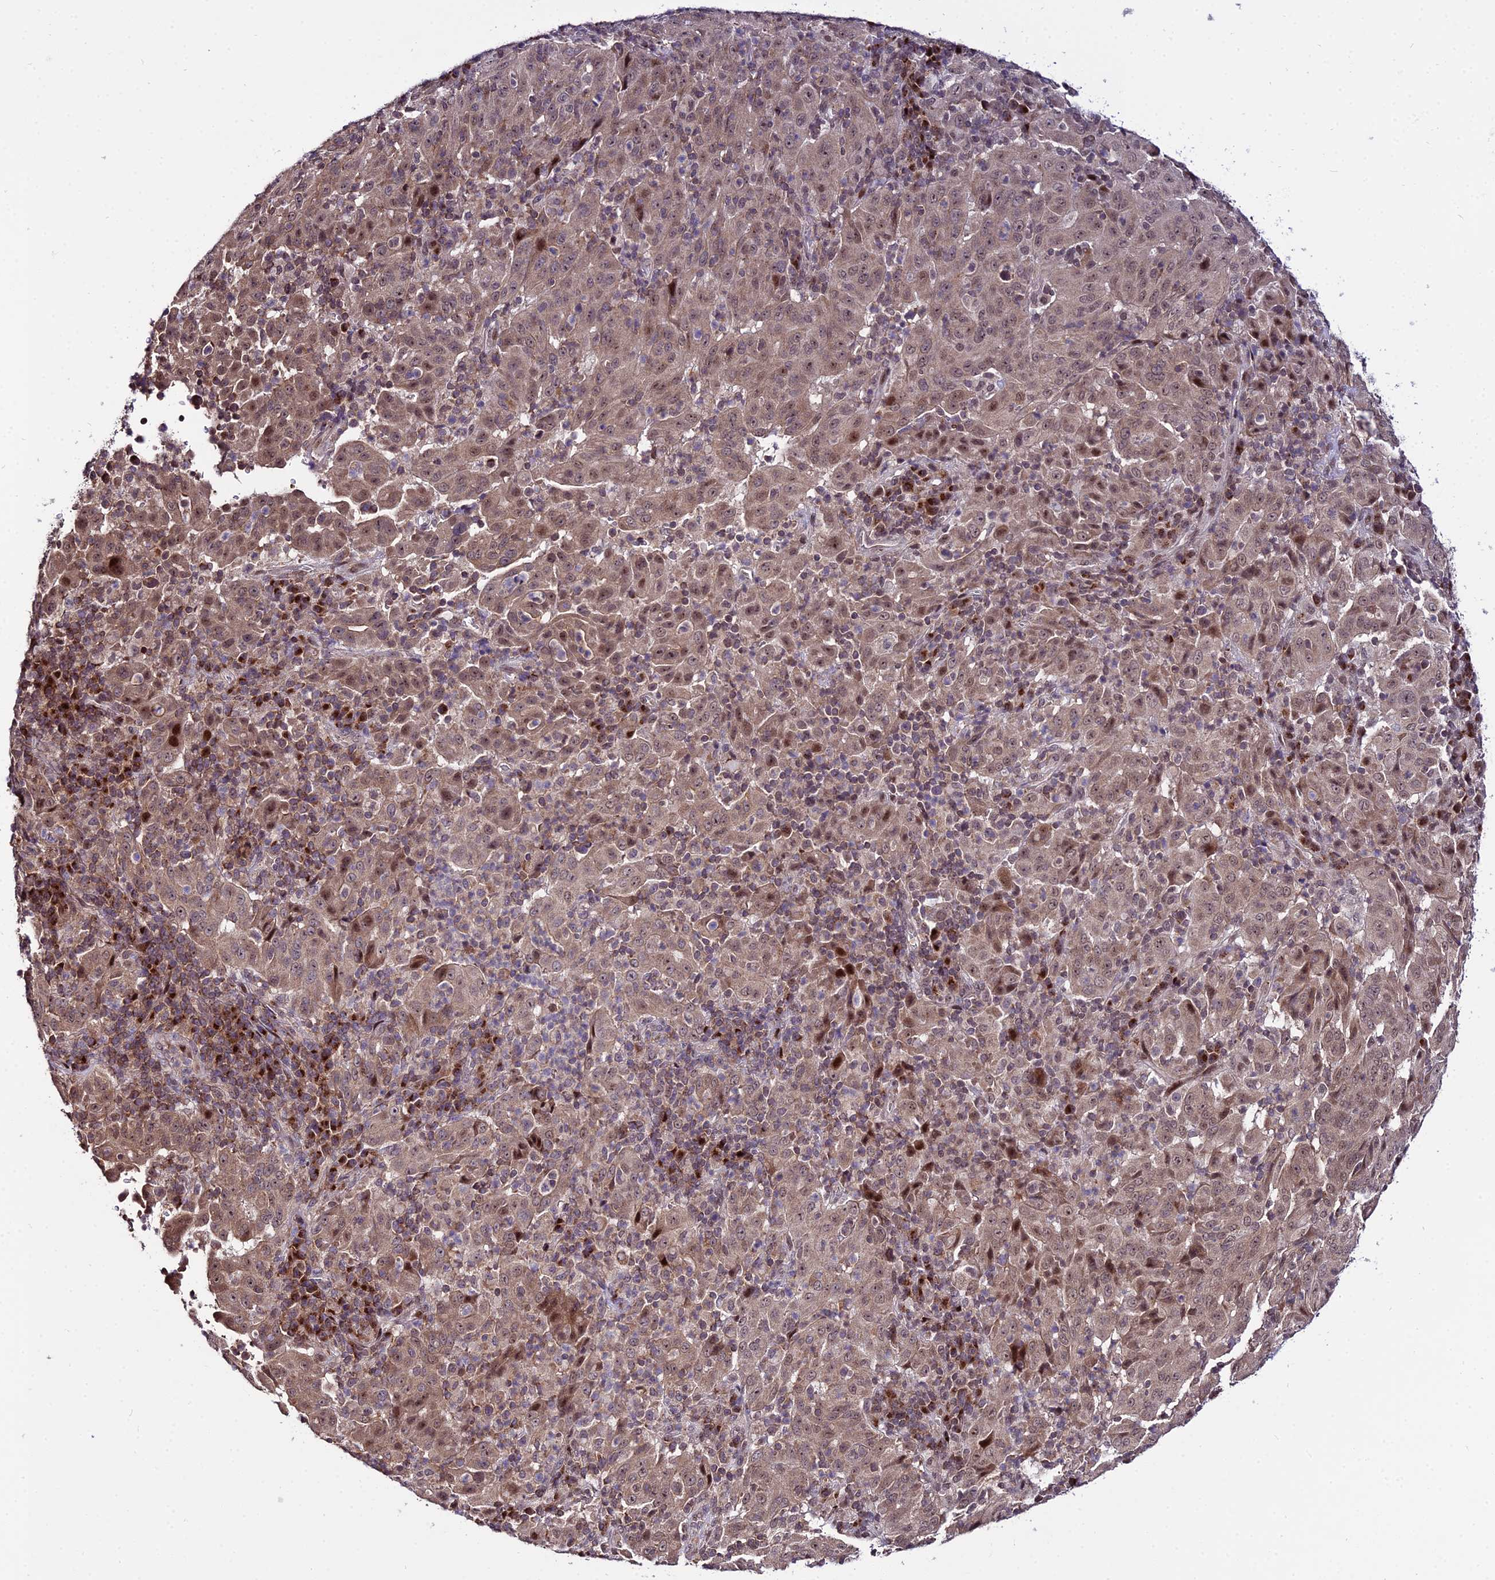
{"staining": {"intensity": "moderate", "quantity": ">75%", "location": "cytoplasmic/membranous,nuclear"}, "tissue": "pancreatic cancer", "cell_type": "Tumor cells", "image_type": "cancer", "snomed": [{"axis": "morphology", "description": "Adenocarcinoma, NOS"}, {"axis": "topography", "description": "Pancreas"}], "caption": "Protein expression analysis of human pancreatic adenocarcinoma reveals moderate cytoplasmic/membranous and nuclear expression in about >75% of tumor cells. The staining was performed using DAB, with brown indicating positive protein expression. Nuclei are stained blue with hematoxylin.", "gene": "CIB3", "patient": {"sex": "male", "age": 63}}